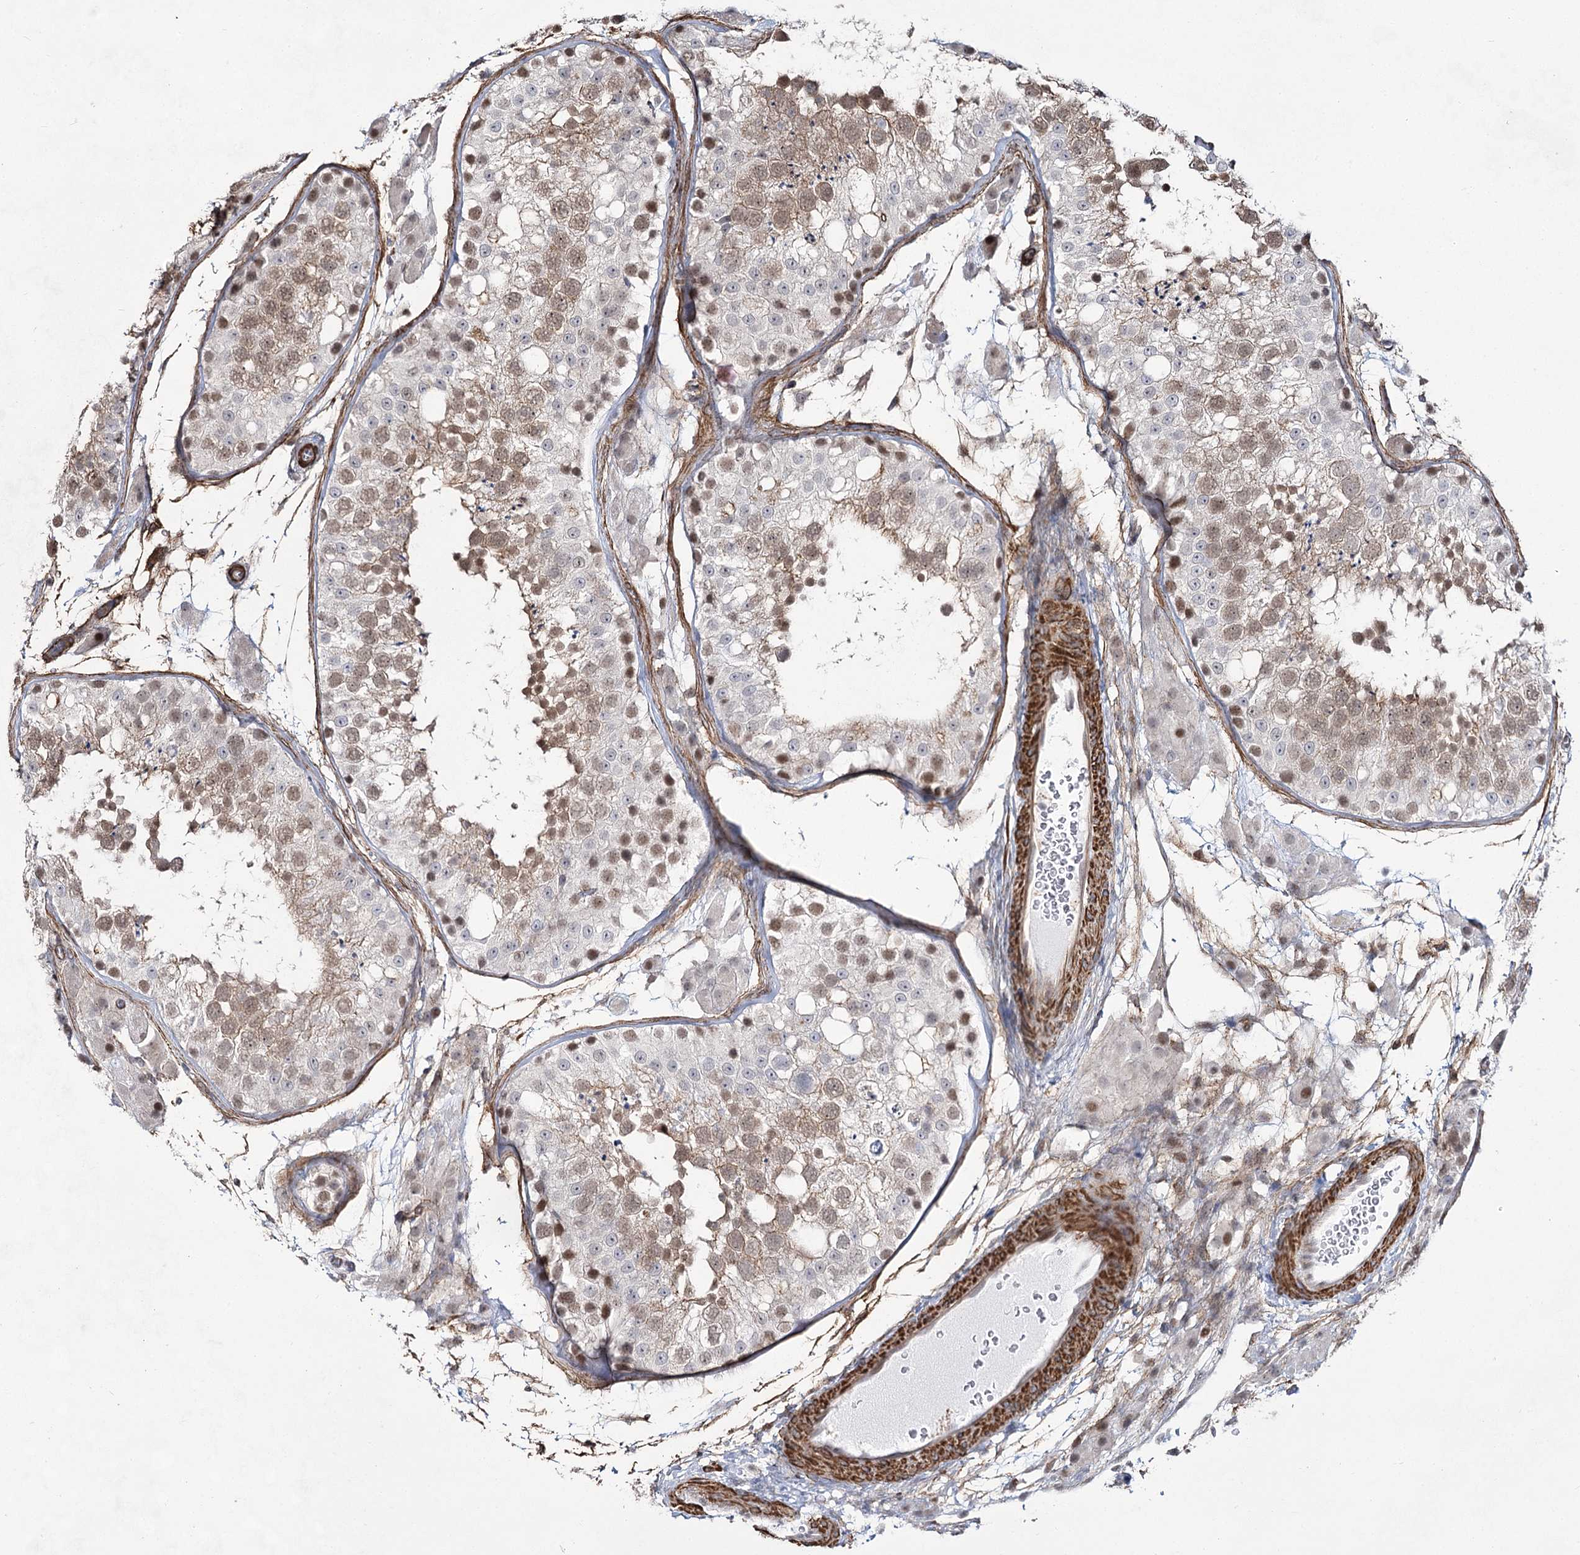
{"staining": {"intensity": "weak", "quantity": "25%-75%", "location": "cytoplasmic/membranous,nuclear"}, "tissue": "testis", "cell_type": "Cells in seminiferous ducts", "image_type": "normal", "snomed": [{"axis": "morphology", "description": "Normal tissue, NOS"}, {"axis": "topography", "description": "Testis"}], "caption": "Cells in seminiferous ducts demonstrate weak cytoplasmic/membranous,nuclear positivity in about 25%-75% of cells in normal testis.", "gene": "CWF19L1", "patient": {"sex": "male", "age": 26}}